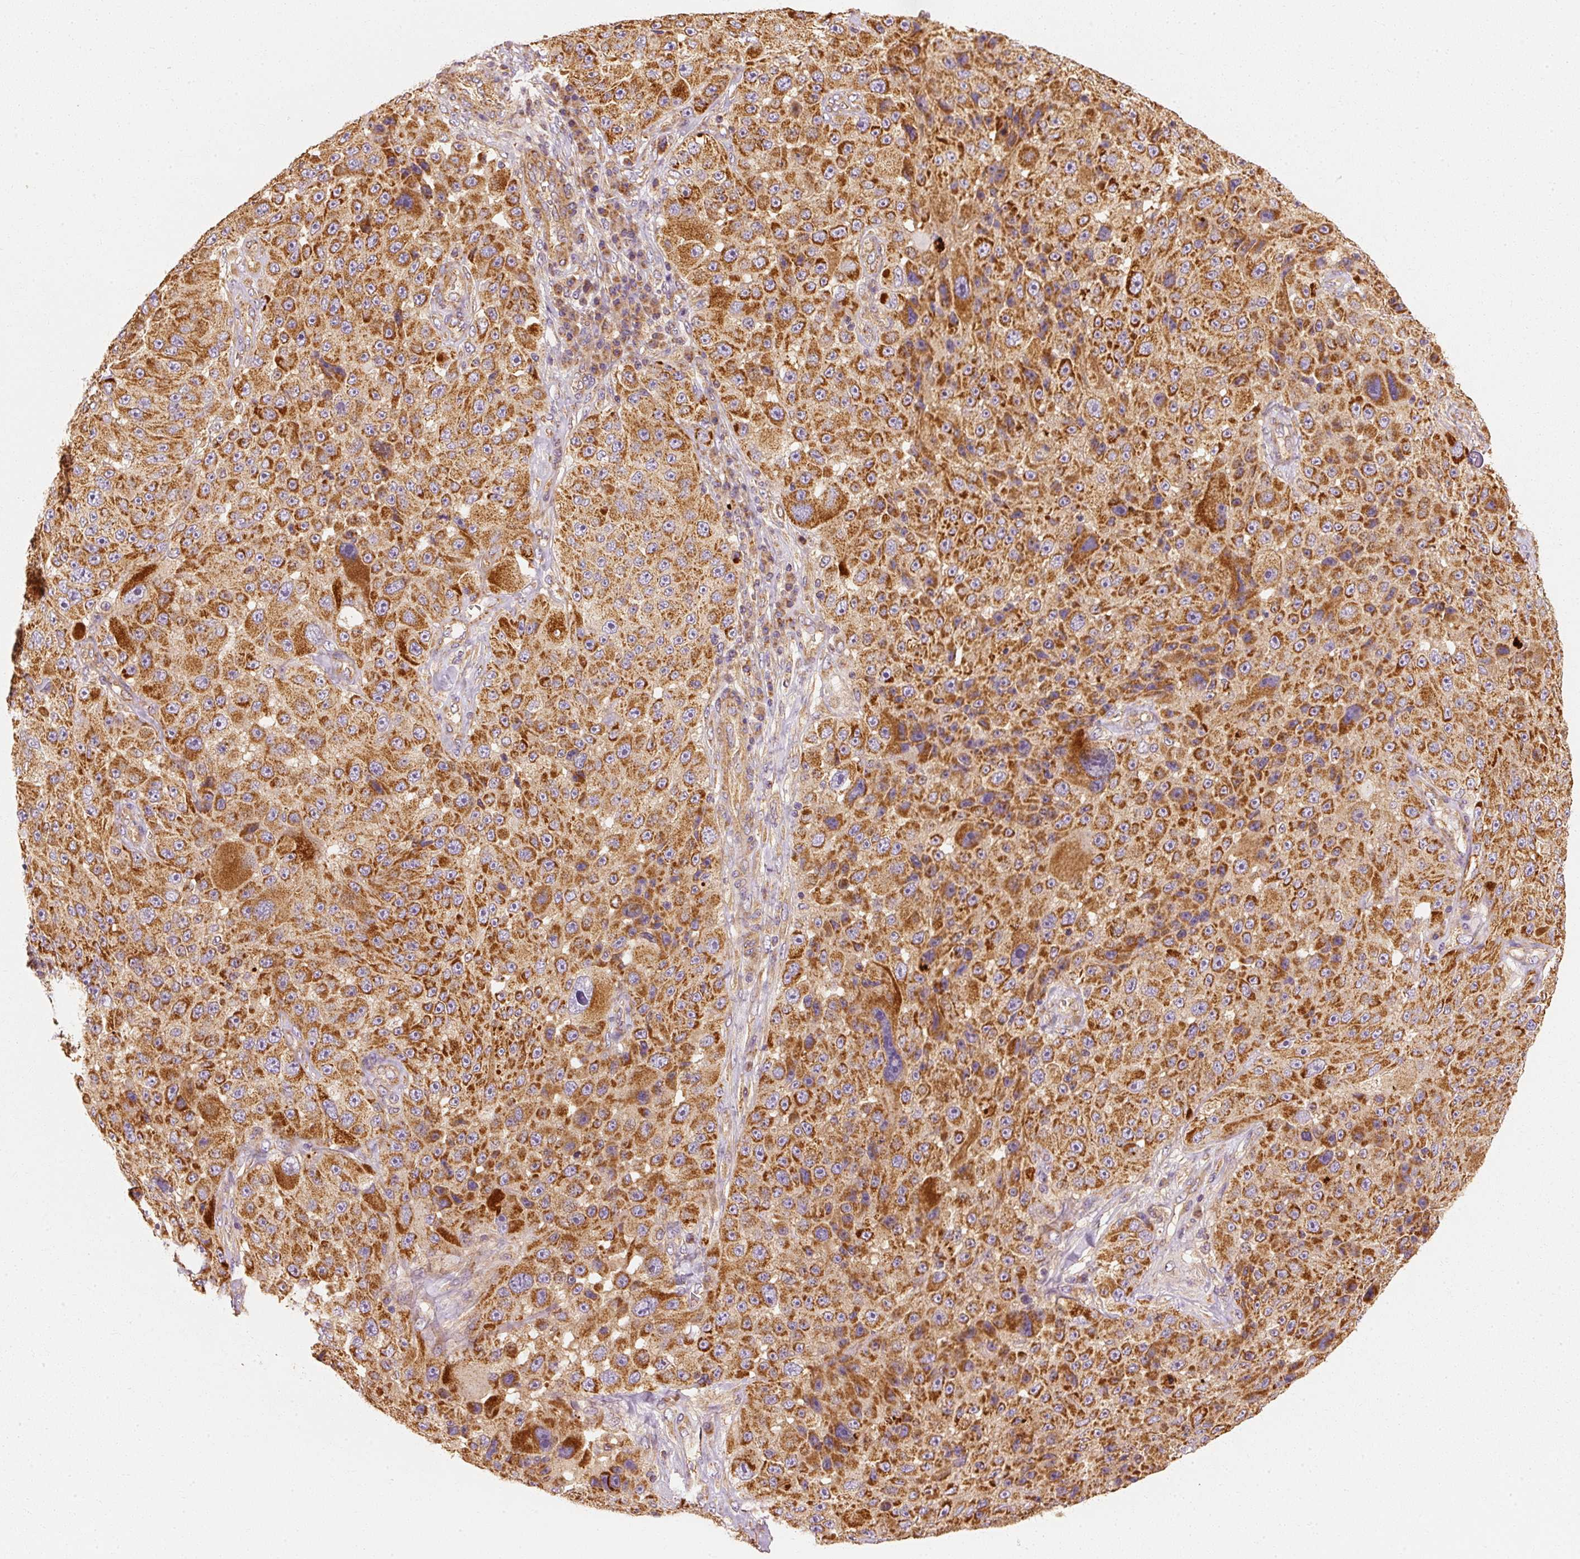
{"staining": {"intensity": "strong", "quantity": ">75%", "location": "cytoplasmic/membranous"}, "tissue": "melanoma", "cell_type": "Tumor cells", "image_type": "cancer", "snomed": [{"axis": "morphology", "description": "Malignant melanoma, Metastatic site"}, {"axis": "topography", "description": "Lymph node"}], "caption": "Immunohistochemical staining of malignant melanoma (metastatic site) displays high levels of strong cytoplasmic/membranous expression in about >75% of tumor cells.", "gene": "TOMM40", "patient": {"sex": "male", "age": 62}}